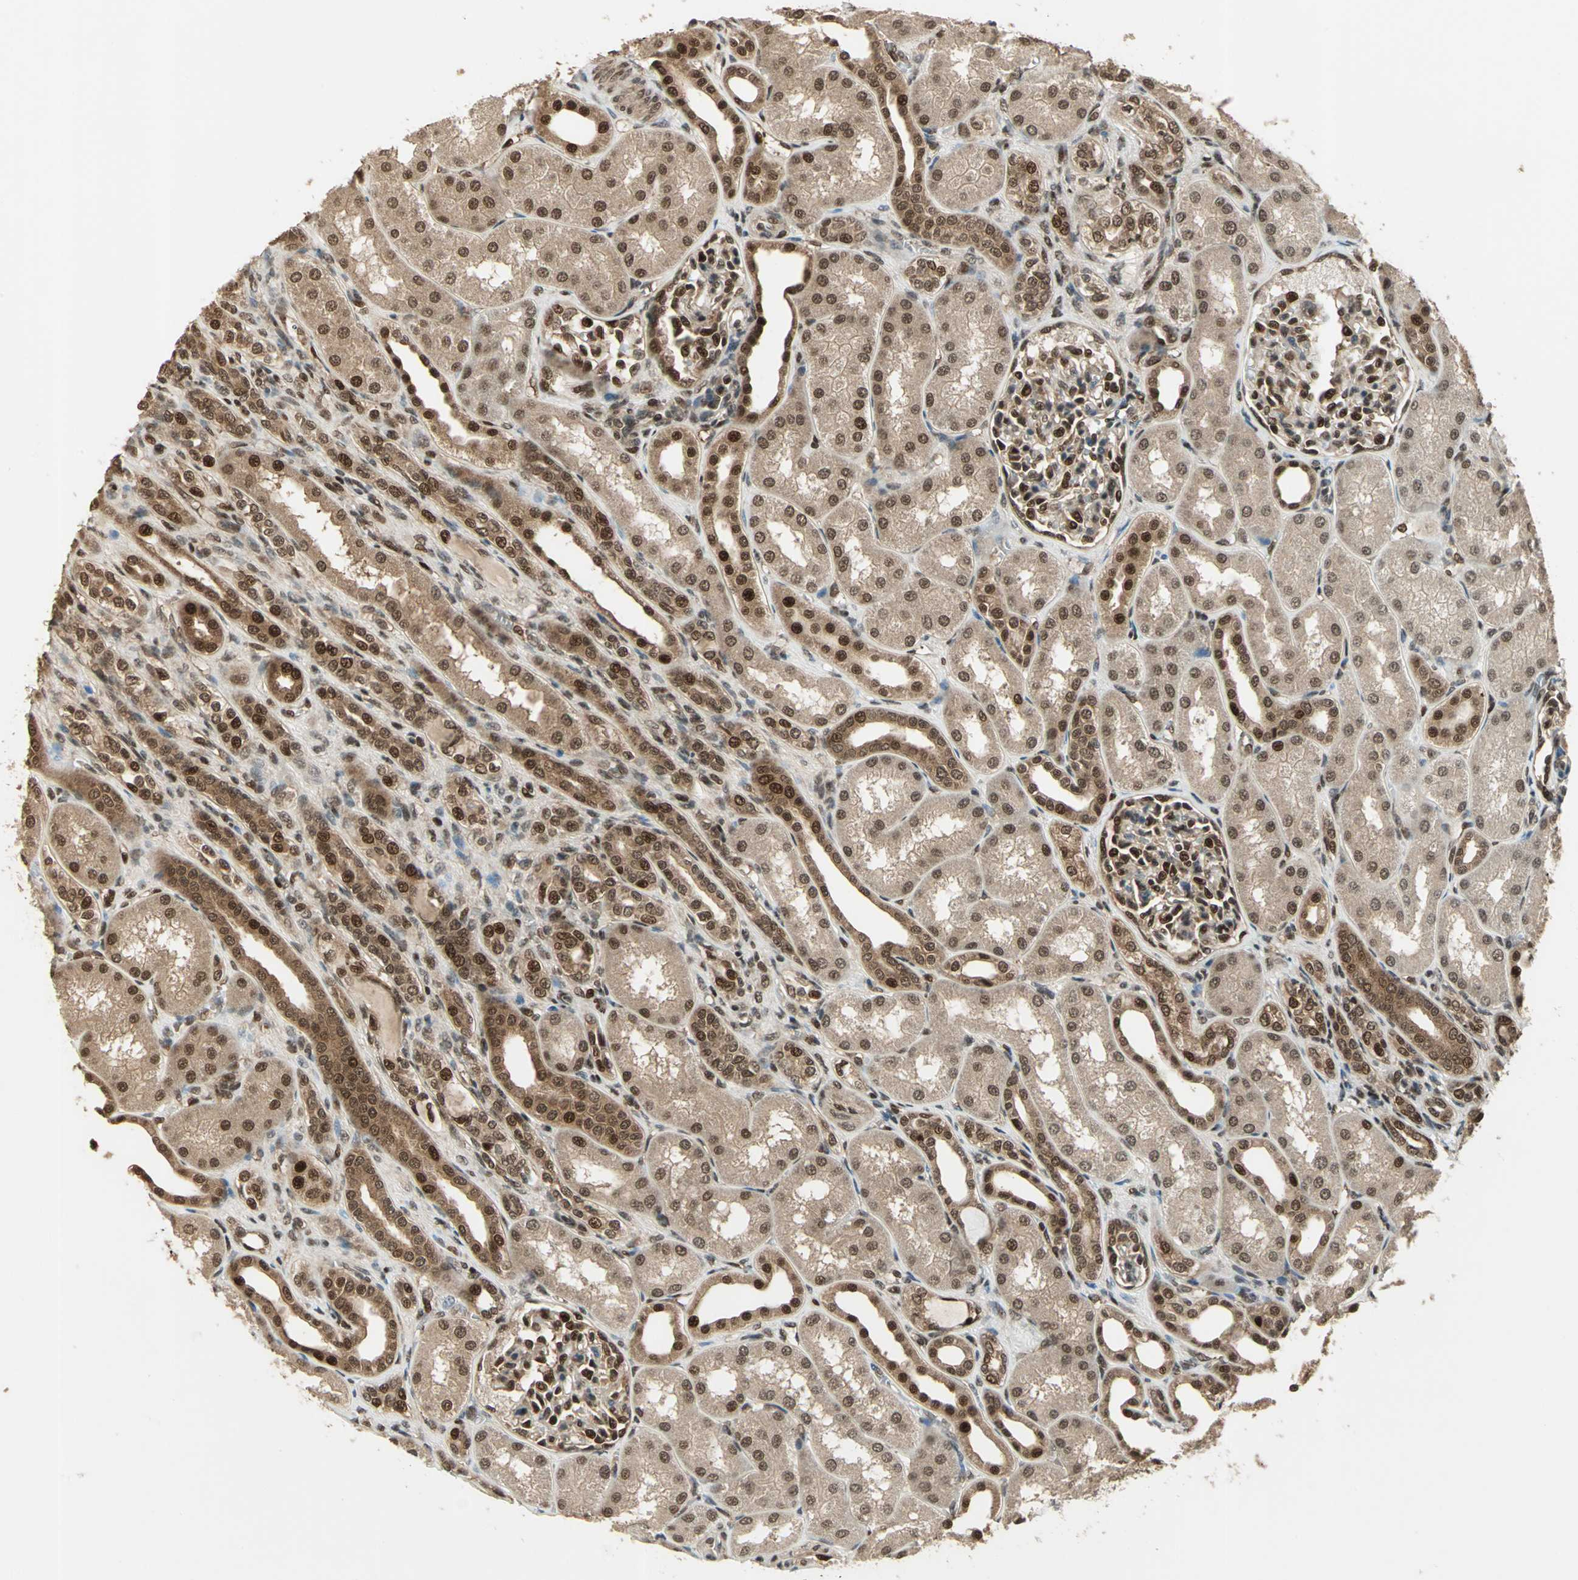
{"staining": {"intensity": "strong", "quantity": "25%-75%", "location": "cytoplasmic/membranous,nuclear"}, "tissue": "kidney", "cell_type": "Cells in glomeruli", "image_type": "normal", "snomed": [{"axis": "morphology", "description": "Normal tissue, NOS"}, {"axis": "topography", "description": "Kidney"}], "caption": "Approximately 25%-75% of cells in glomeruli in benign kidney demonstrate strong cytoplasmic/membranous,nuclear protein staining as visualized by brown immunohistochemical staining.", "gene": "PSMC3", "patient": {"sex": "male", "age": 7}}